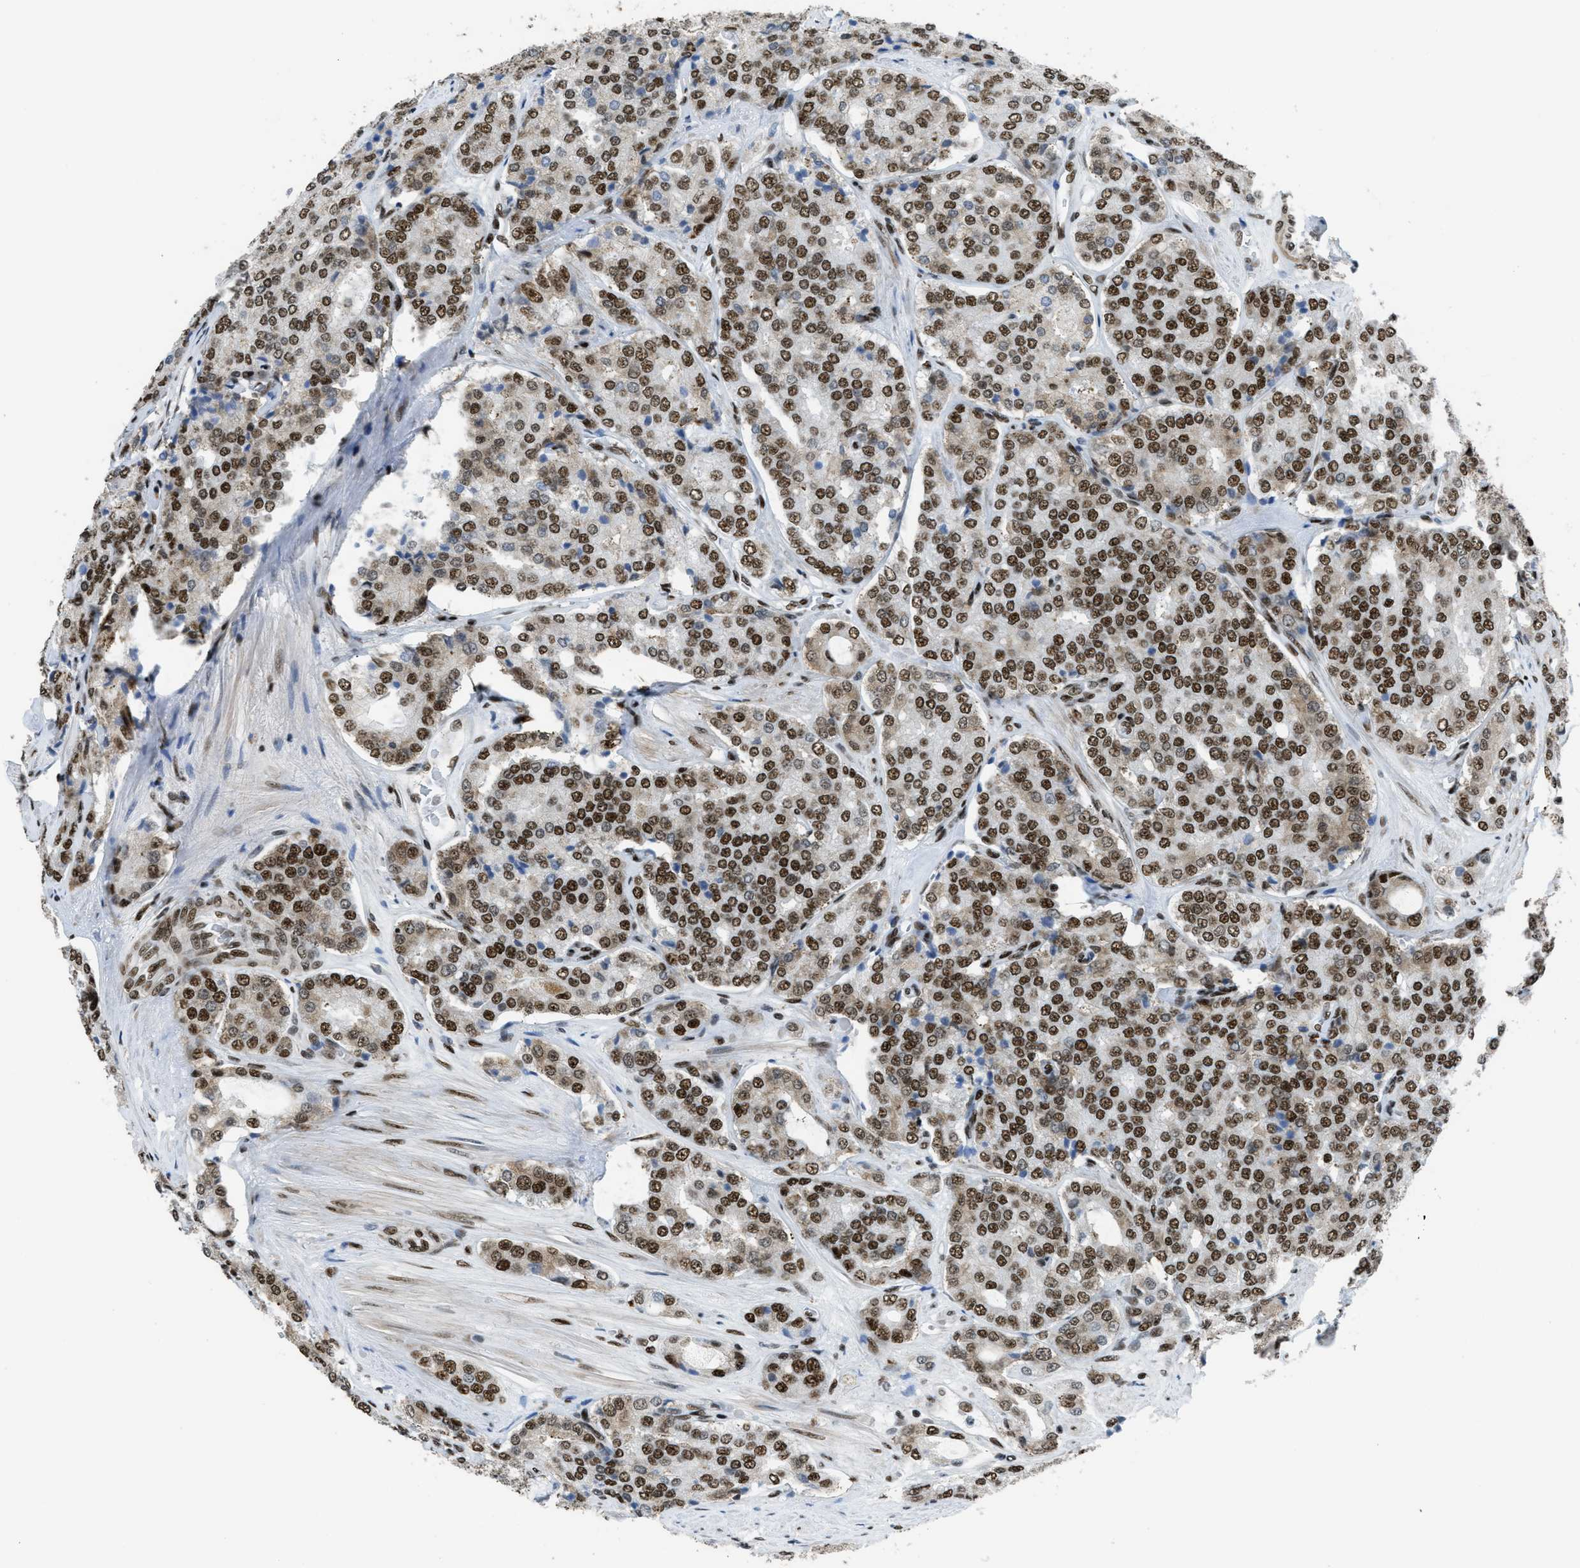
{"staining": {"intensity": "moderate", "quantity": ">75%", "location": "nuclear"}, "tissue": "prostate cancer", "cell_type": "Tumor cells", "image_type": "cancer", "snomed": [{"axis": "morphology", "description": "Adenocarcinoma, High grade"}, {"axis": "topography", "description": "Prostate"}], "caption": "Prostate cancer (adenocarcinoma (high-grade)) tissue displays moderate nuclear positivity in about >75% of tumor cells", "gene": "ZNF207", "patient": {"sex": "male", "age": 65}}